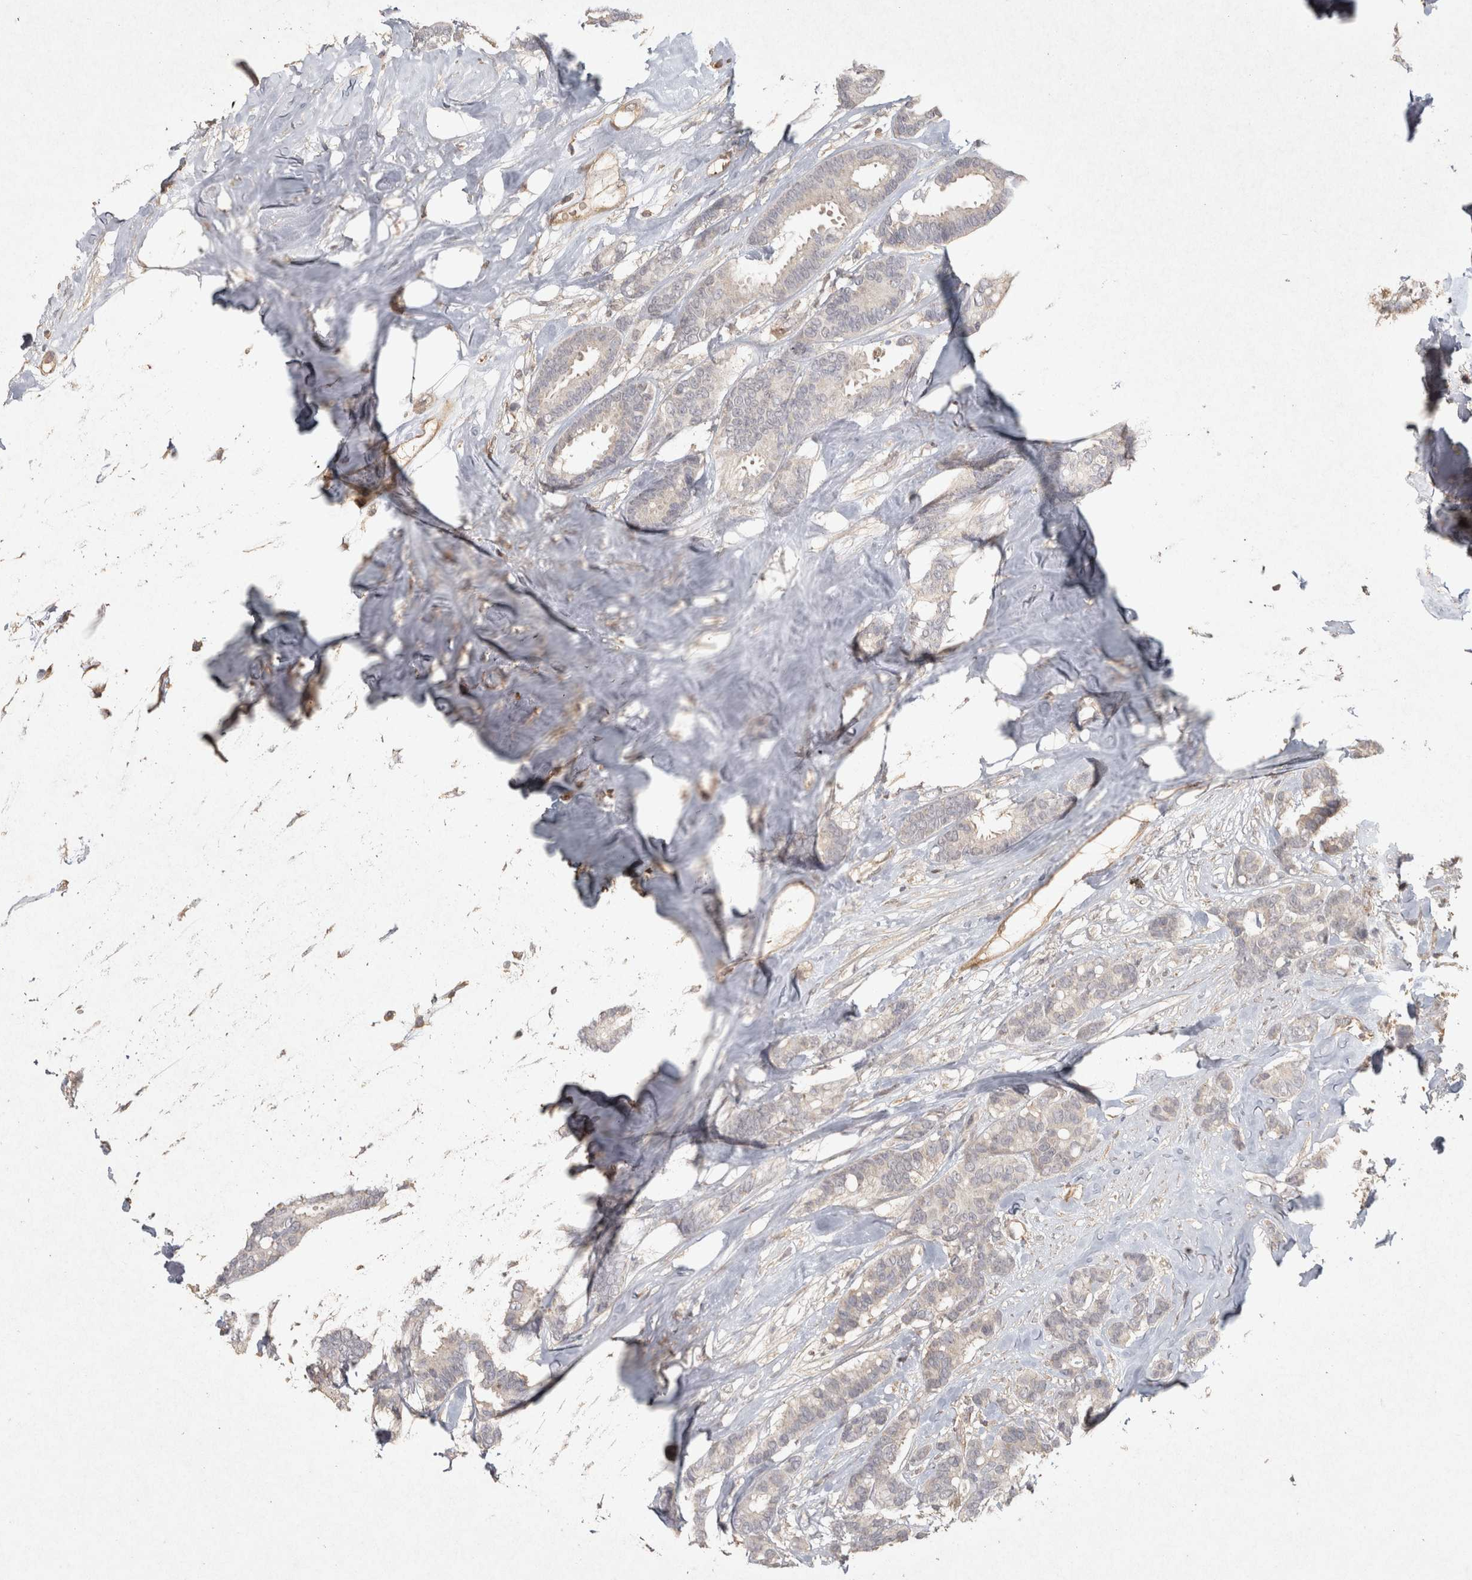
{"staining": {"intensity": "negative", "quantity": "none", "location": "none"}, "tissue": "breast cancer", "cell_type": "Tumor cells", "image_type": "cancer", "snomed": [{"axis": "morphology", "description": "Duct carcinoma"}, {"axis": "topography", "description": "Breast"}], "caption": "Tumor cells show no significant staining in breast cancer (infiltrating ductal carcinoma).", "gene": "OSTN", "patient": {"sex": "female", "age": 87}}